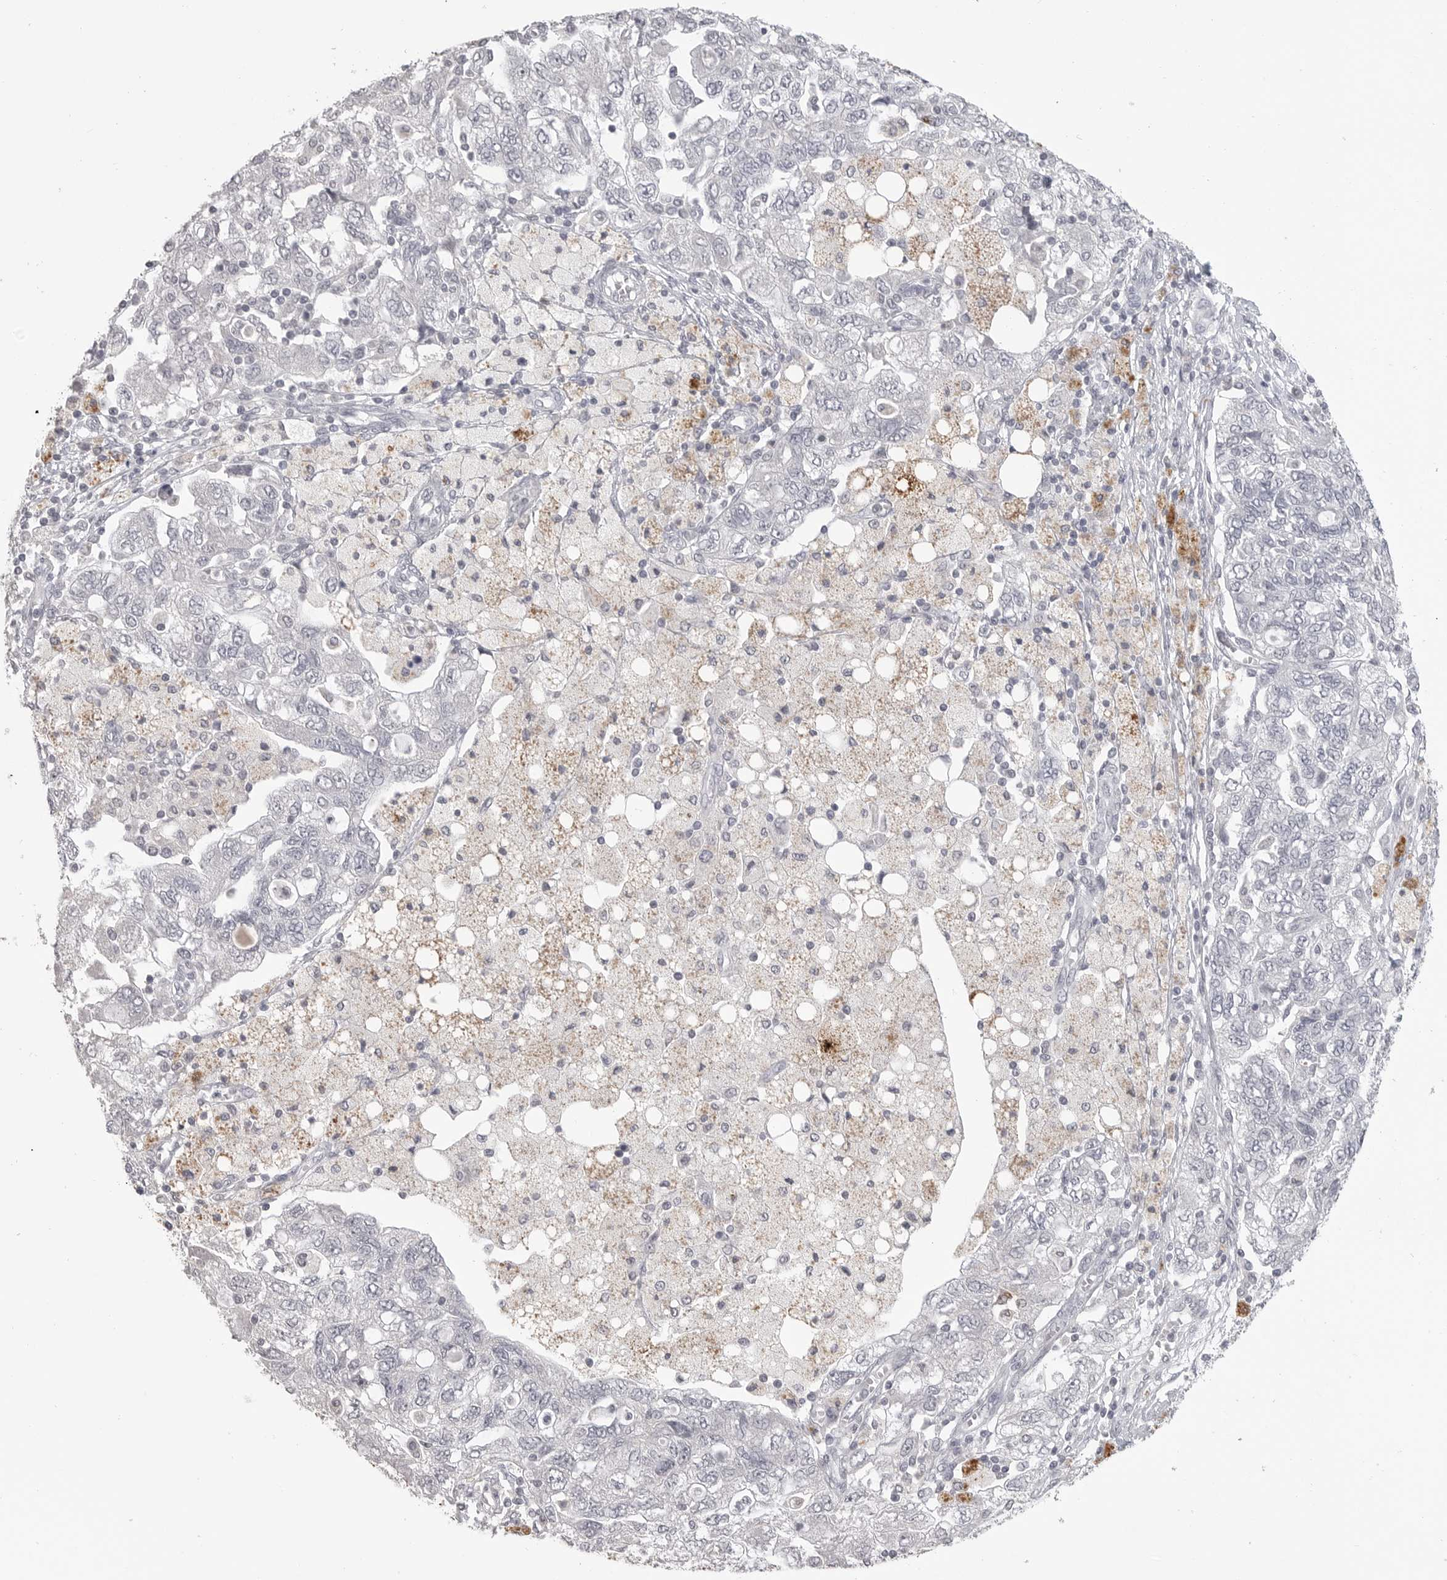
{"staining": {"intensity": "negative", "quantity": "none", "location": "none"}, "tissue": "ovarian cancer", "cell_type": "Tumor cells", "image_type": "cancer", "snomed": [{"axis": "morphology", "description": "Carcinoma, NOS"}, {"axis": "morphology", "description": "Cystadenocarcinoma, serous, NOS"}, {"axis": "topography", "description": "Ovary"}], "caption": "A high-resolution micrograph shows immunohistochemistry (IHC) staining of serous cystadenocarcinoma (ovarian), which demonstrates no significant staining in tumor cells.", "gene": "PRSS1", "patient": {"sex": "female", "age": 69}}